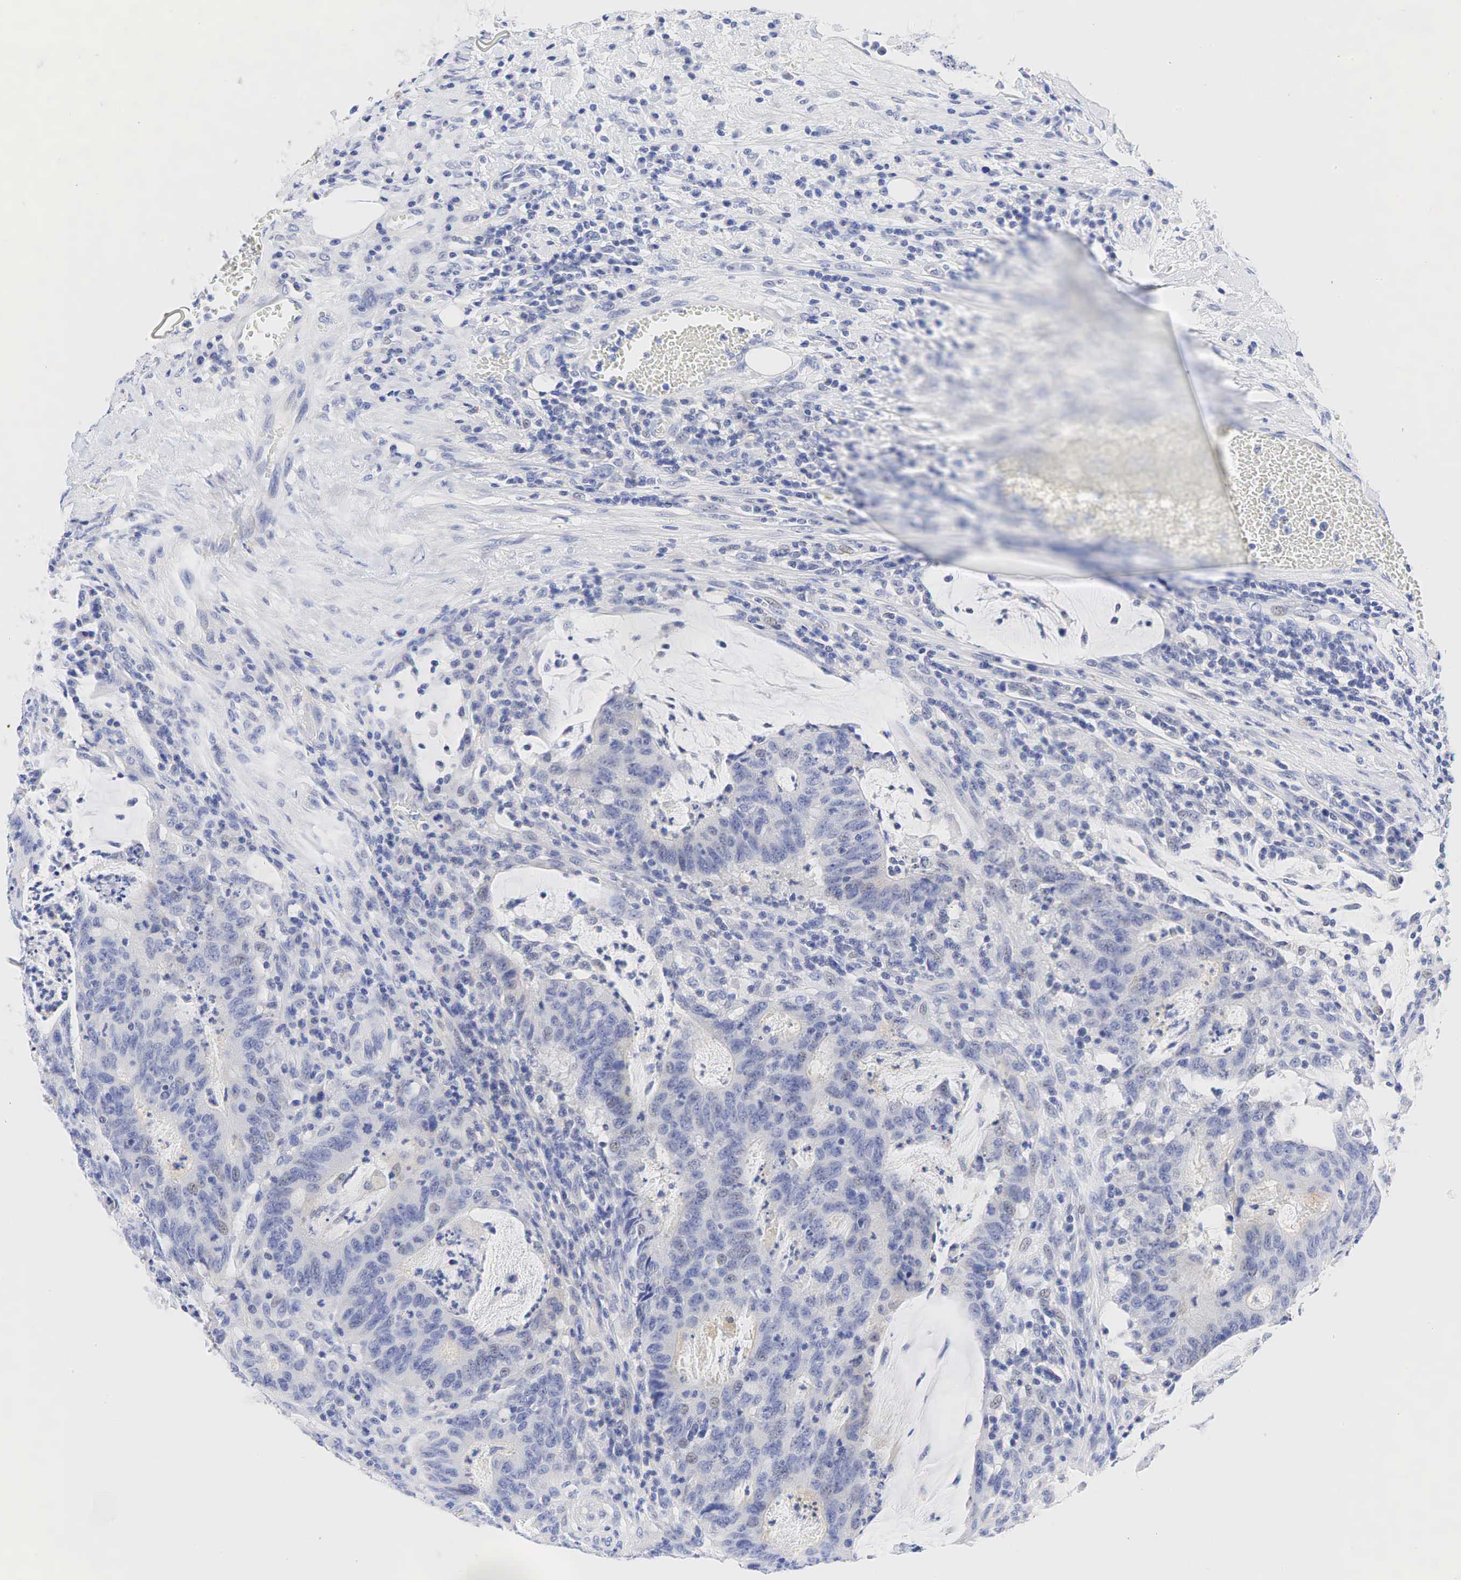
{"staining": {"intensity": "negative", "quantity": "none", "location": "none"}, "tissue": "colorectal cancer", "cell_type": "Tumor cells", "image_type": "cancer", "snomed": [{"axis": "morphology", "description": "Adenocarcinoma, NOS"}, {"axis": "topography", "description": "Colon"}], "caption": "This is an immunohistochemistry histopathology image of colorectal cancer. There is no positivity in tumor cells.", "gene": "AR", "patient": {"sex": "male", "age": 54}}